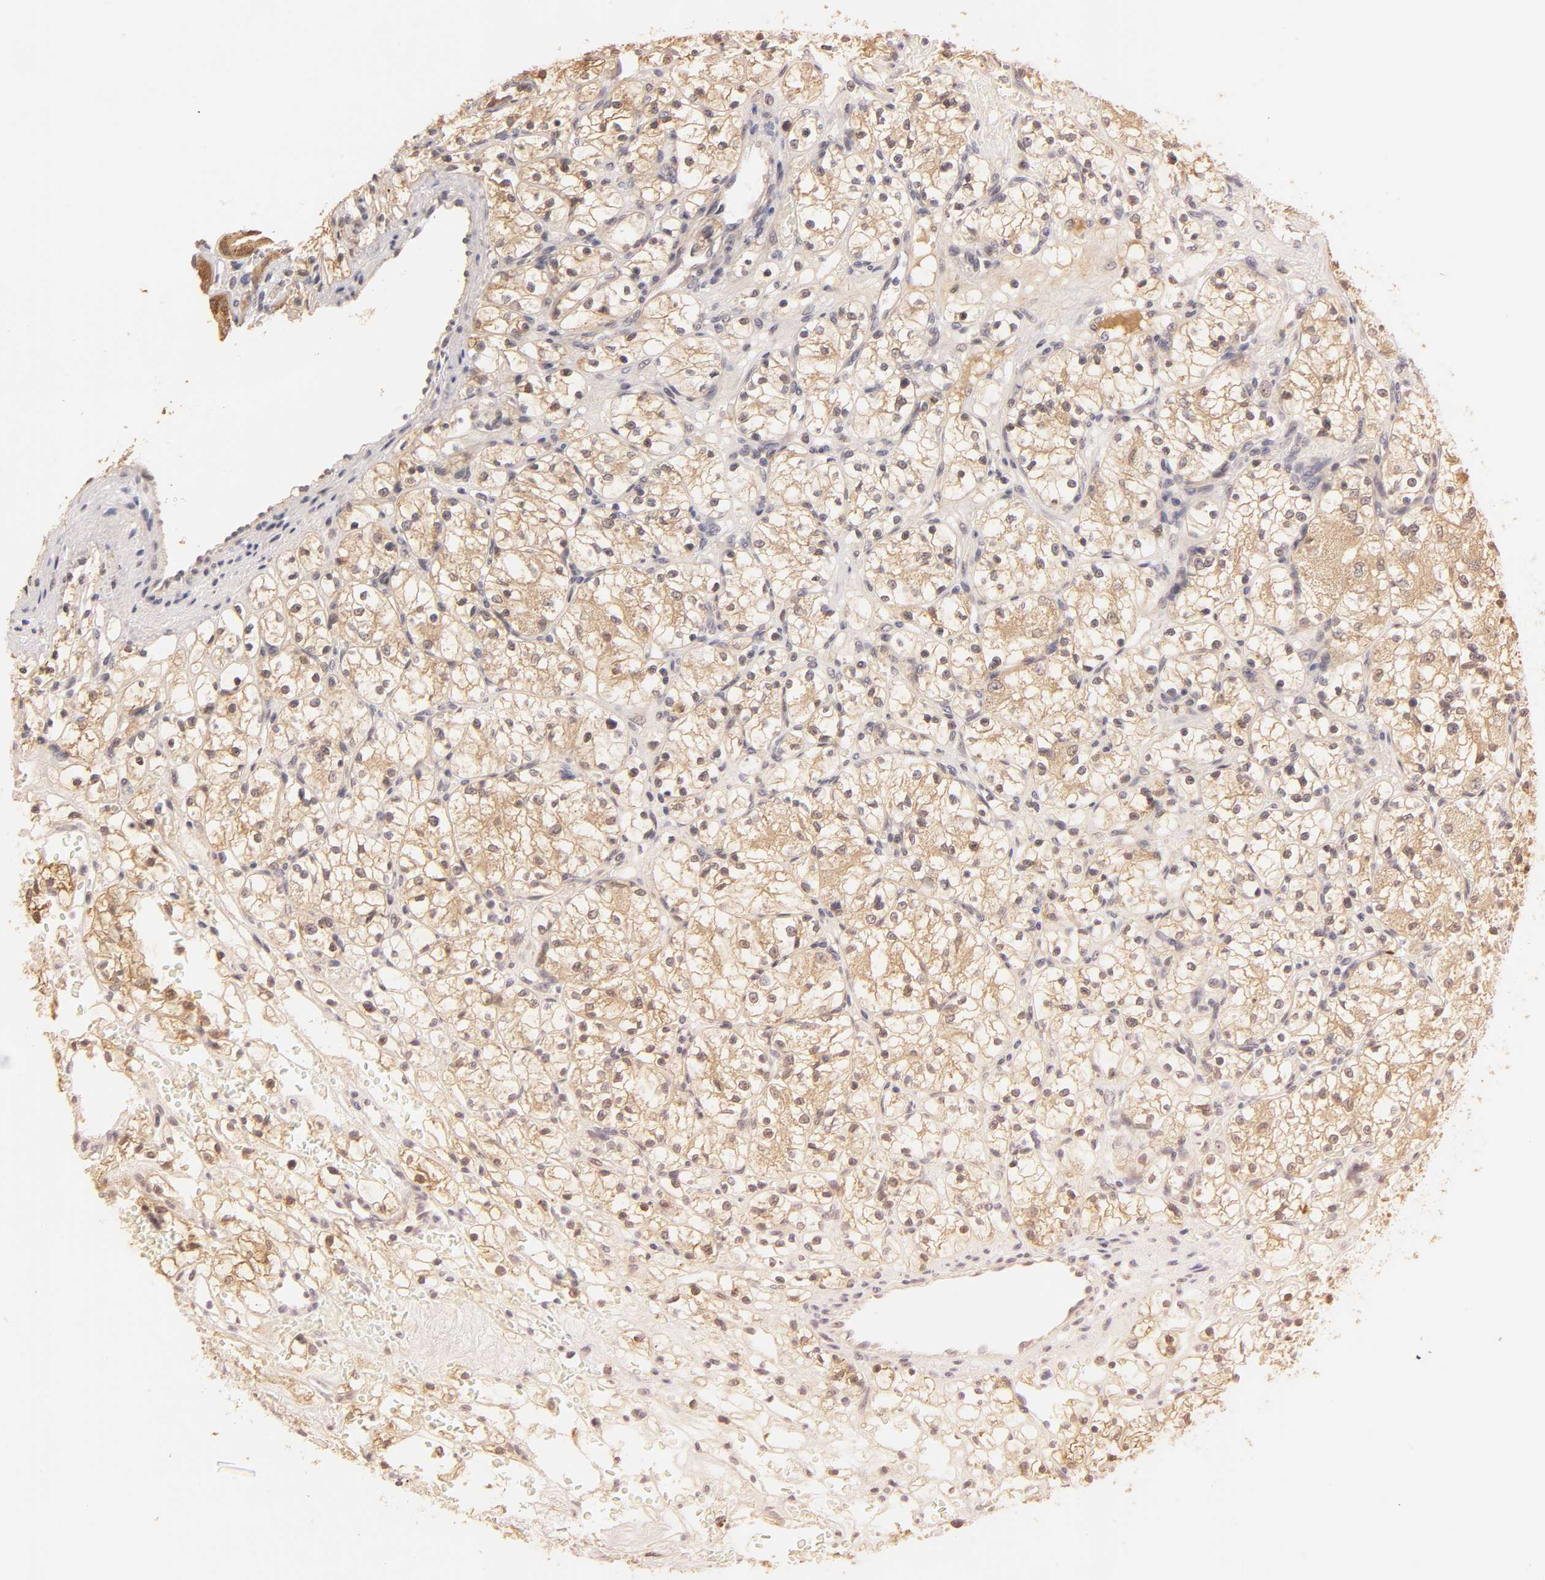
{"staining": {"intensity": "moderate", "quantity": ">75%", "location": "cytoplasmic/membranous,nuclear"}, "tissue": "renal cancer", "cell_type": "Tumor cells", "image_type": "cancer", "snomed": [{"axis": "morphology", "description": "Adenocarcinoma, NOS"}, {"axis": "topography", "description": "Kidney"}], "caption": "Renal cancer stained with a protein marker displays moderate staining in tumor cells.", "gene": "GSTZ1", "patient": {"sex": "female", "age": 60}}